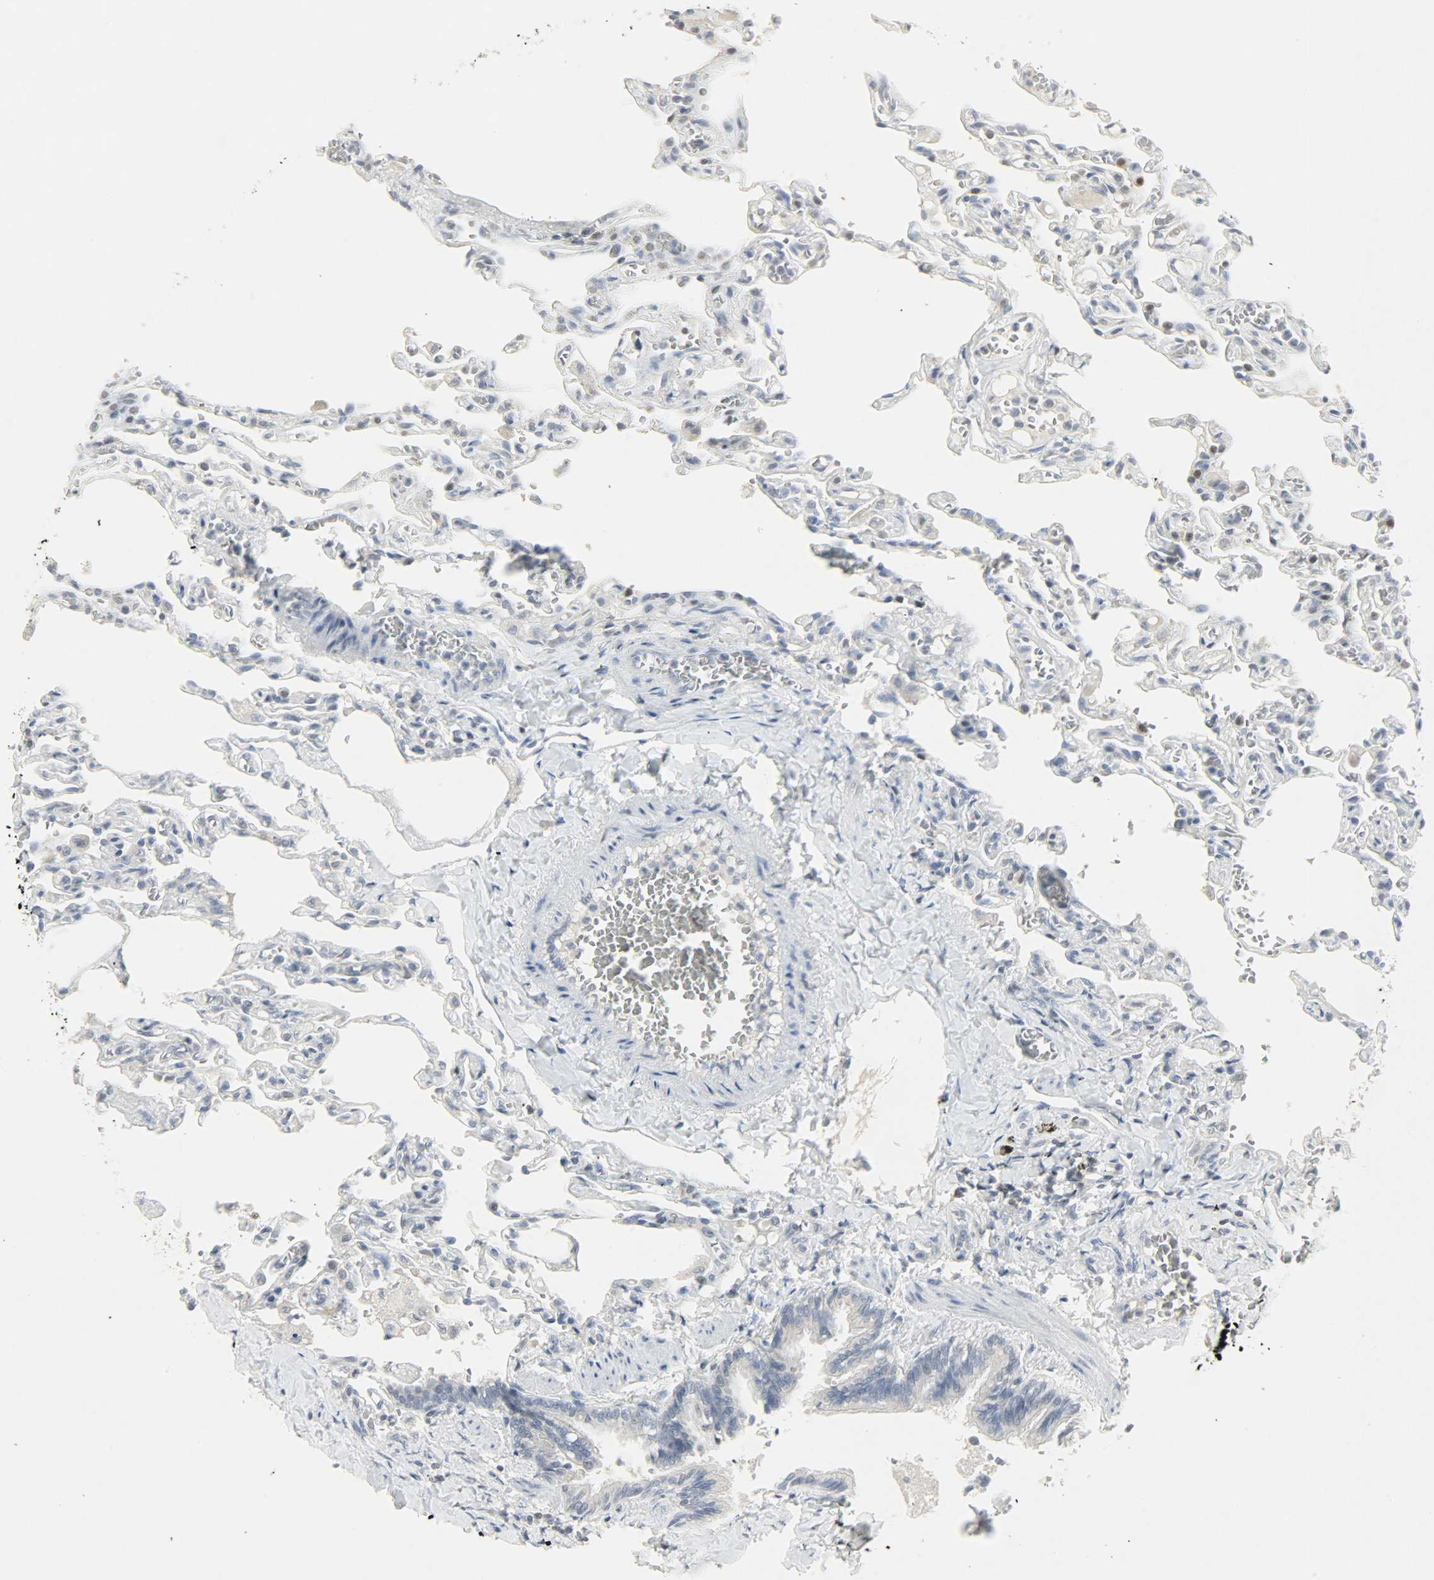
{"staining": {"intensity": "strong", "quantity": "<25%", "location": "nuclear"}, "tissue": "lung", "cell_type": "Alveolar cells", "image_type": "normal", "snomed": [{"axis": "morphology", "description": "Normal tissue, NOS"}, {"axis": "topography", "description": "Lung"}], "caption": "Protein staining exhibits strong nuclear expression in about <25% of alveolar cells in benign lung. (Stains: DAB (3,3'-diaminobenzidine) in brown, nuclei in blue, Microscopy: brightfield microscopy at high magnification).", "gene": "CAMK4", "patient": {"sex": "male", "age": 21}}